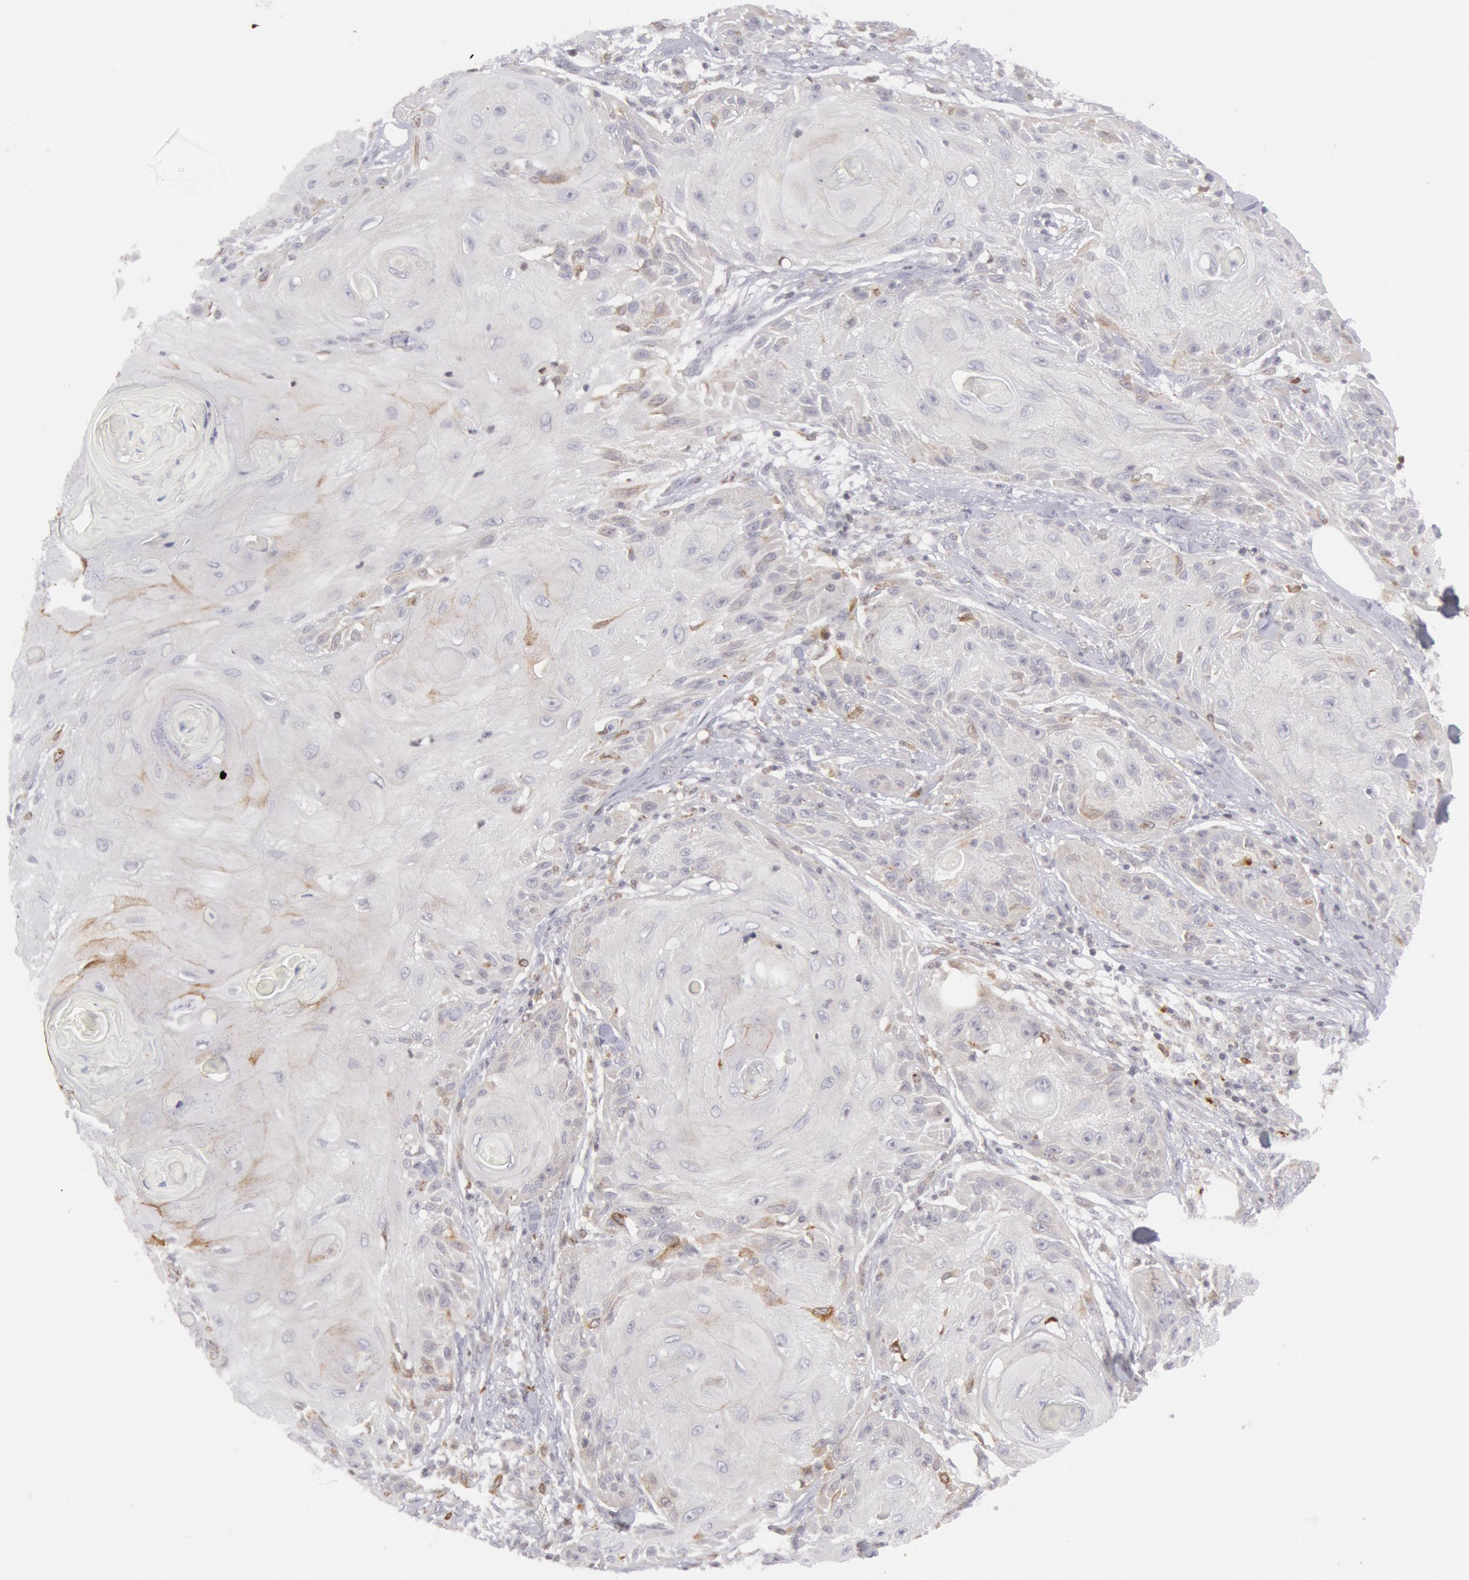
{"staining": {"intensity": "weak", "quantity": "<25%", "location": "cytoplasmic/membranous"}, "tissue": "skin cancer", "cell_type": "Tumor cells", "image_type": "cancer", "snomed": [{"axis": "morphology", "description": "Squamous cell carcinoma, NOS"}, {"axis": "topography", "description": "Skin"}], "caption": "This photomicrograph is of skin squamous cell carcinoma stained with immunohistochemistry (IHC) to label a protein in brown with the nuclei are counter-stained blue. There is no positivity in tumor cells.", "gene": "PTGS2", "patient": {"sex": "female", "age": 88}}